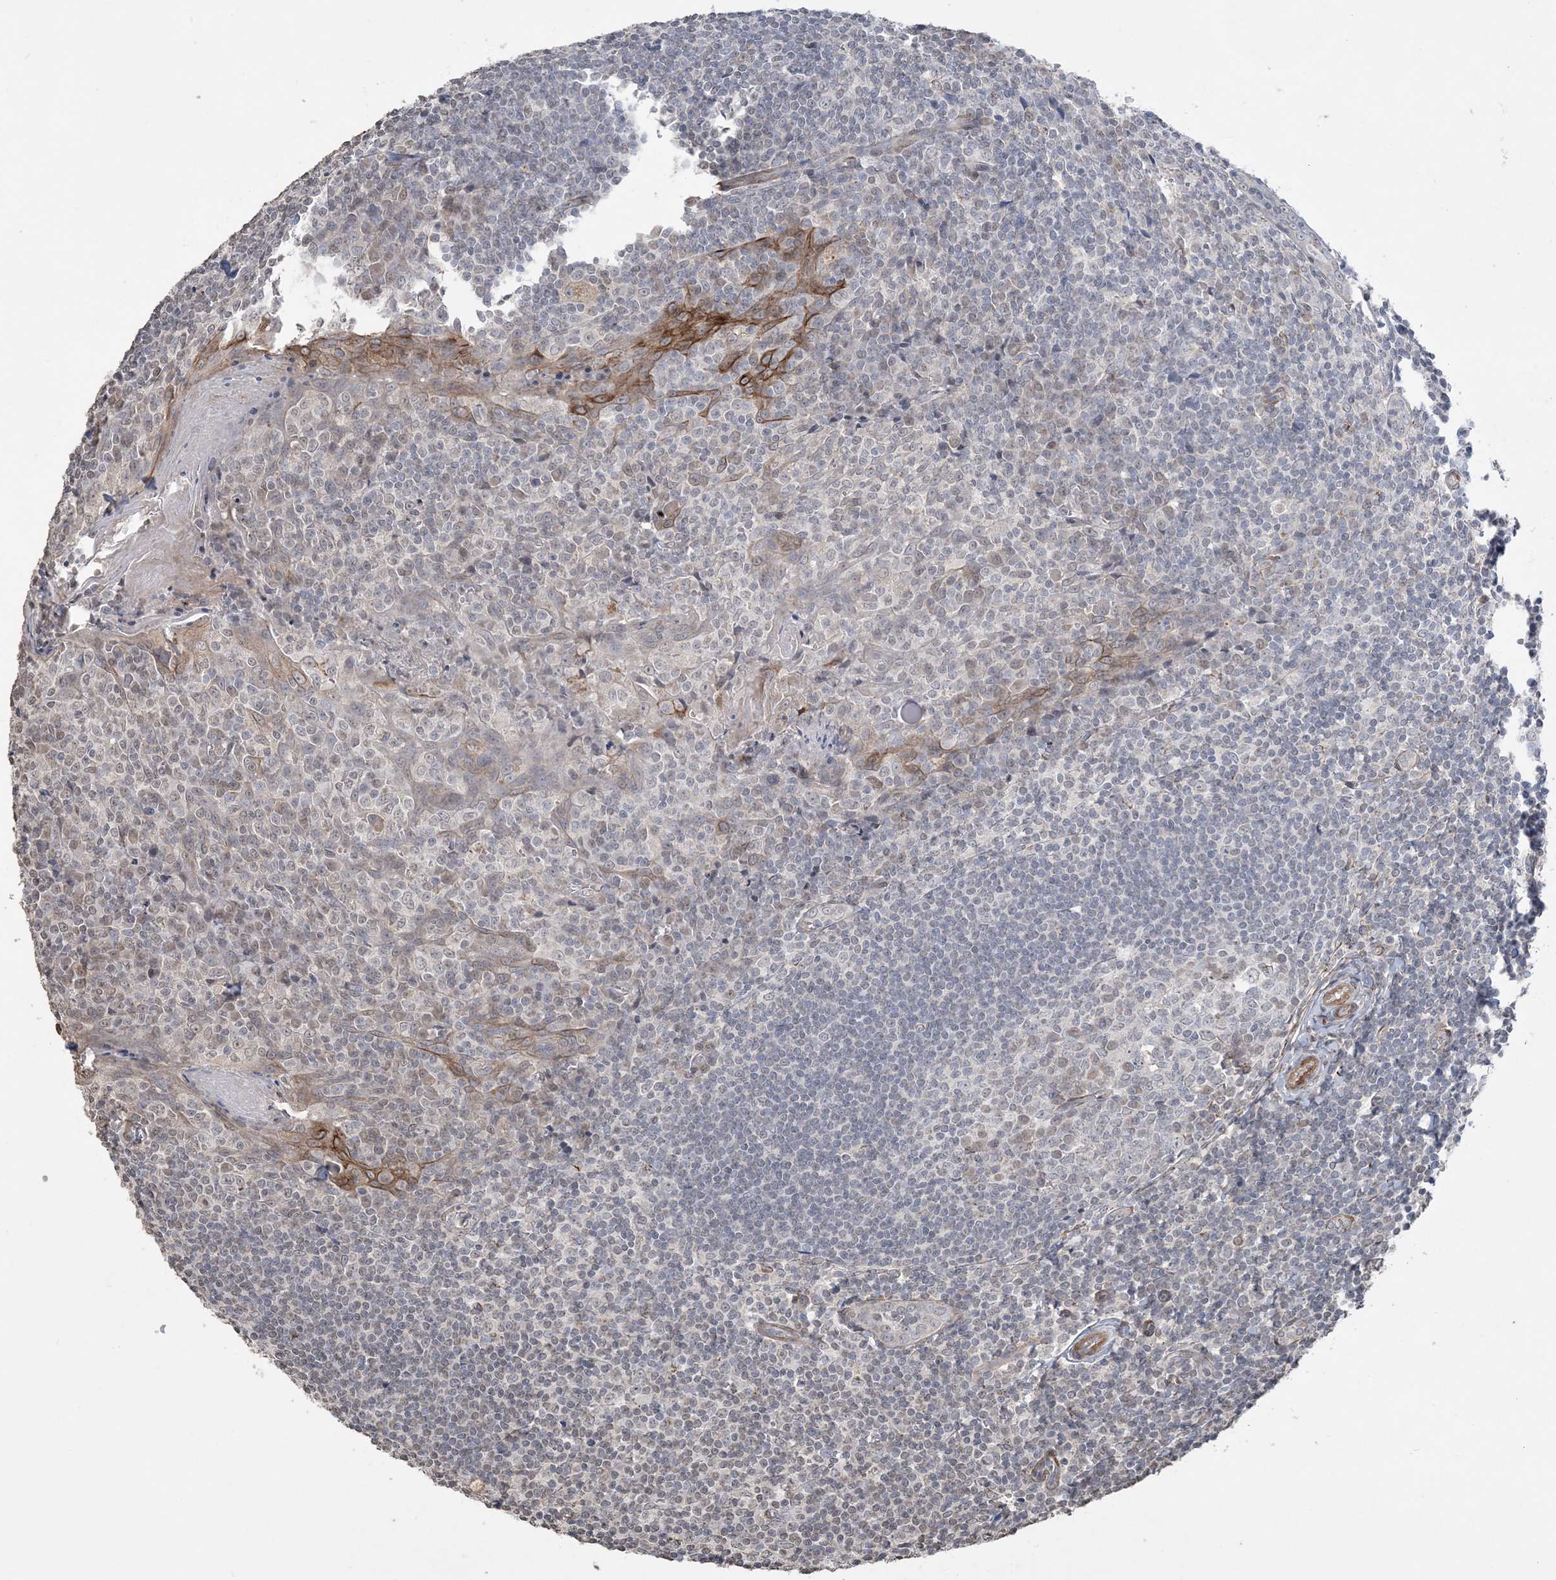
{"staining": {"intensity": "negative", "quantity": "none", "location": "none"}, "tissue": "tonsil", "cell_type": "Germinal center cells", "image_type": "normal", "snomed": [{"axis": "morphology", "description": "Normal tissue, NOS"}, {"axis": "topography", "description": "Tonsil"}], "caption": "Immunohistochemistry photomicrograph of benign tonsil: human tonsil stained with DAB (3,3'-diaminobenzidine) displays no significant protein positivity in germinal center cells.", "gene": "XRN1", "patient": {"sex": "male", "age": 27}}